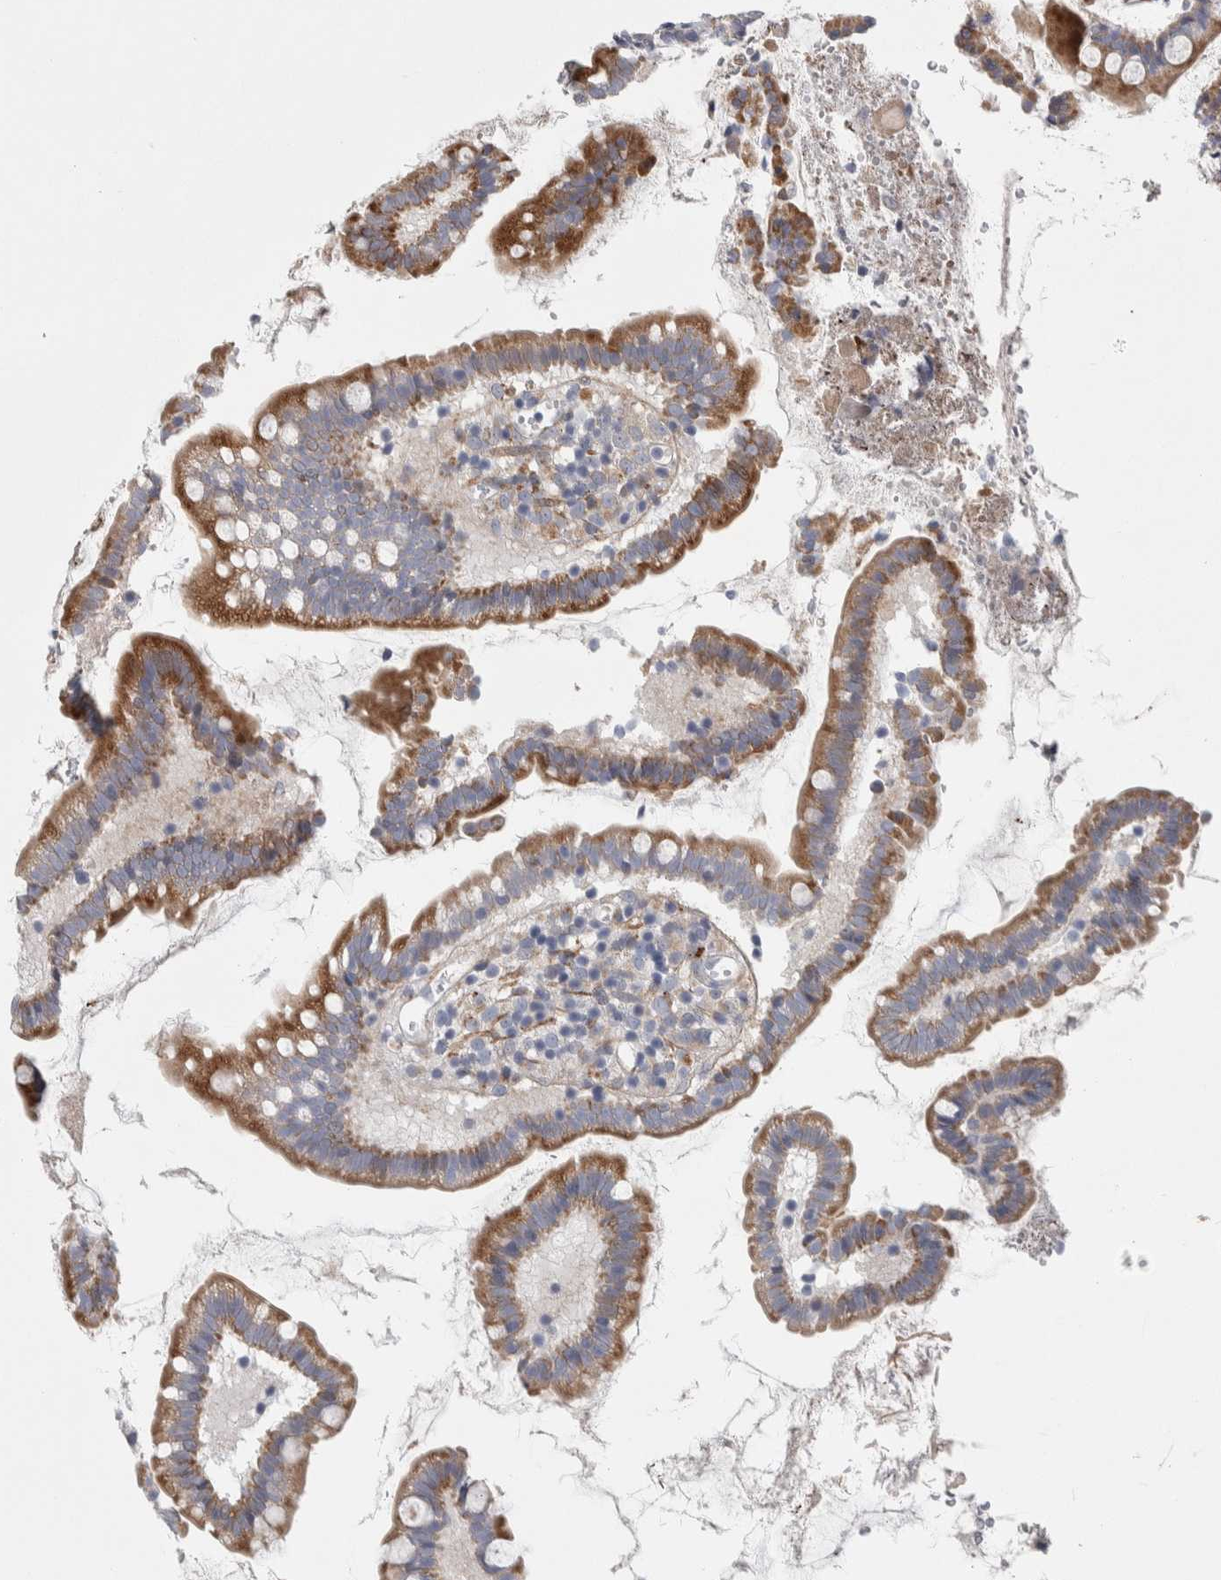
{"staining": {"intensity": "moderate", "quantity": "25%-75%", "location": "cytoplasmic/membranous"}, "tissue": "small intestine", "cell_type": "Glandular cells", "image_type": "normal", "snomed": [{"axis": "morphology", "description": "Normal tissue, NOS"}, {"axis": "topography", "description": "Small intestine"}], "caption": "The histopathology image demonstrates staining of unremarkable small intestine, revealing moderate cytoplasmic/membranous protein staining (brown color) within glandular cells.", "gene": "PSMG3", "patient": {"sex": "female", "age": 84}}